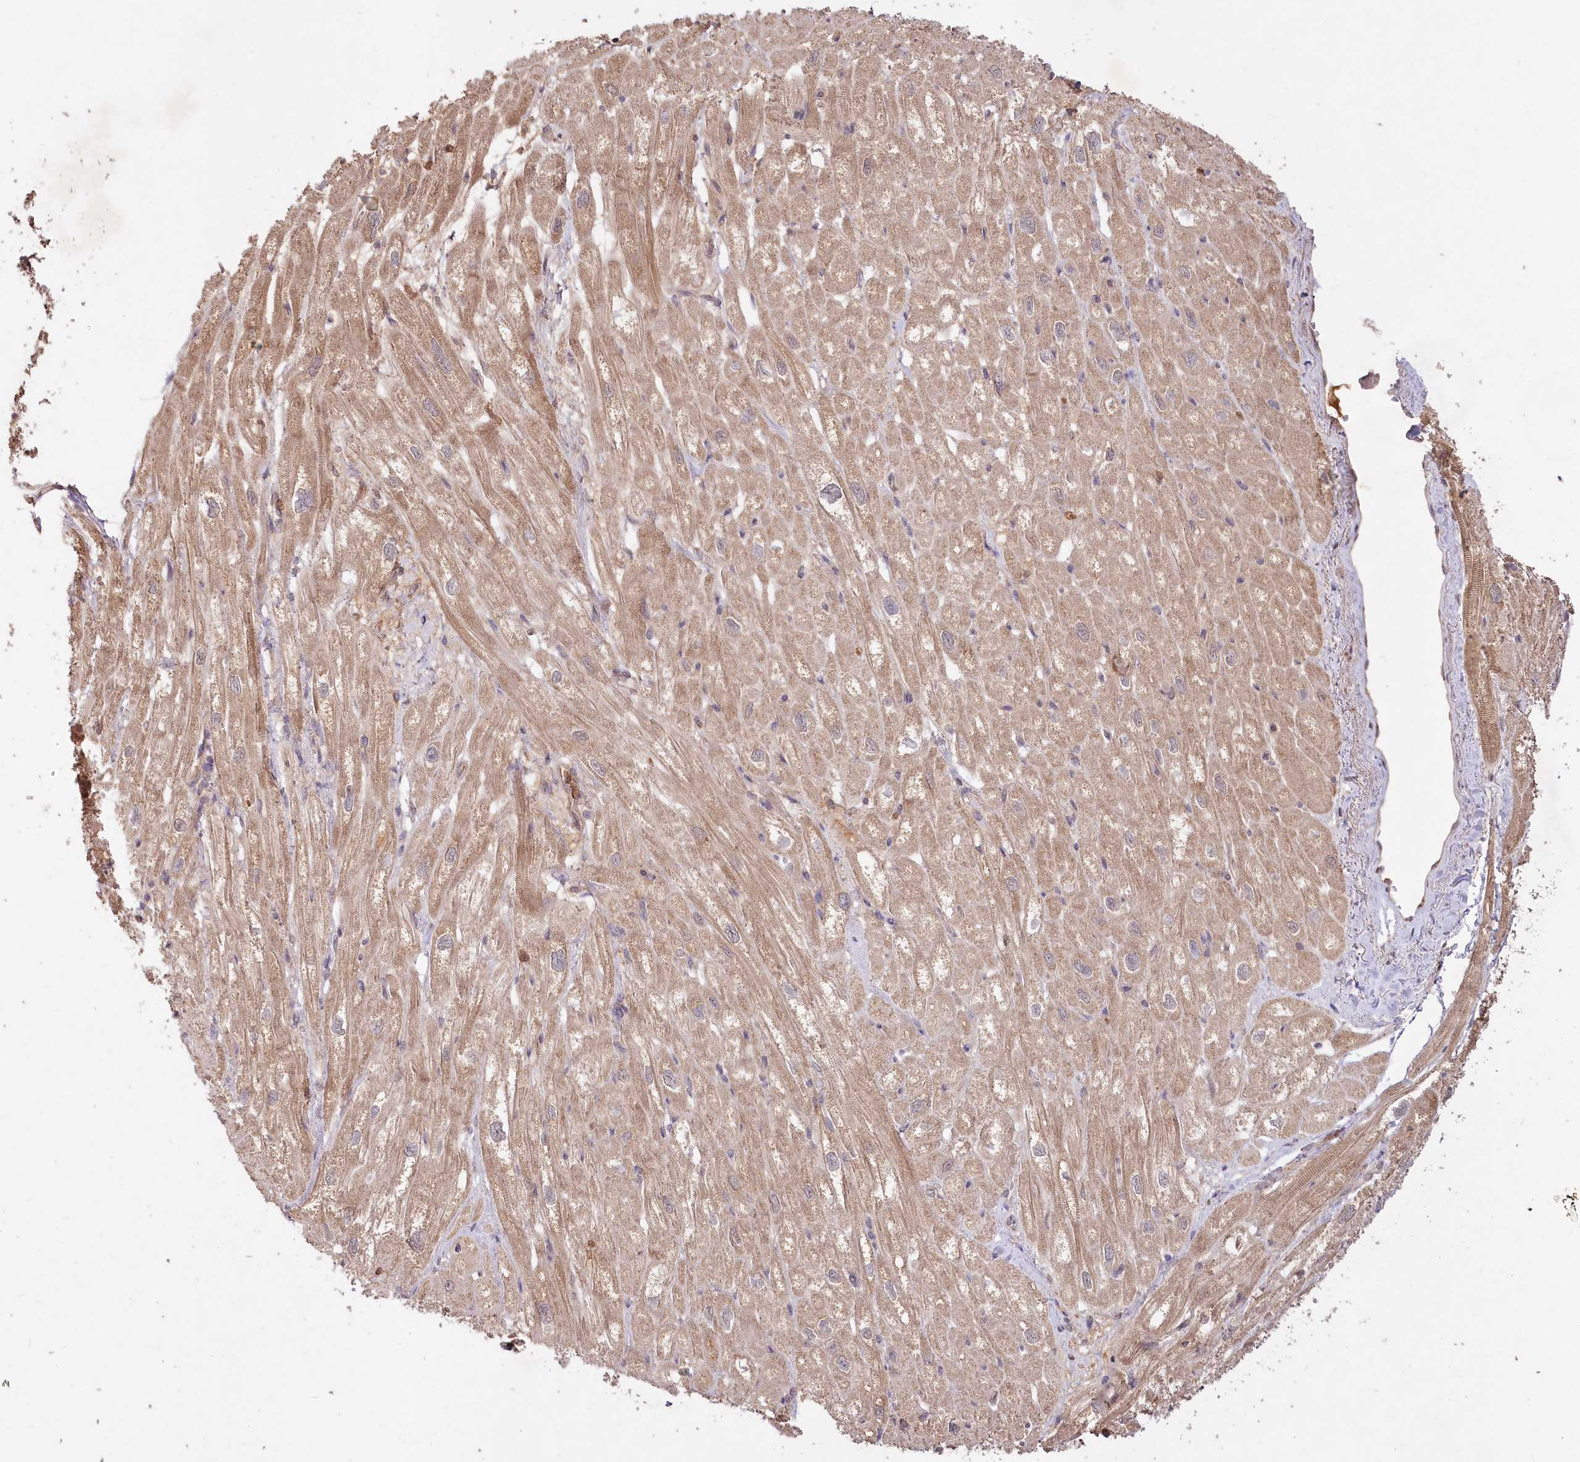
{"staining": {"intensity": "moderate", "quantity": ">75%", "location": "cytoplasmic/membranous"}, "tissue": "heart muscle", "cell_type": "Cardiomyocytes", "image_type": "normal", "snomed": [{"axis": "morphology", "description": "Normal tissue, NOS"}, {"axis": "topography", "description": "Heart"}], "caption": "Protein staining of normal heart muscle reveals moderate cytoplasmic/membranous staining in about >75% of cardiomyocytes.", "gene": "IRAK1BP1", "patient": {"sex": "male", "age": 50}}